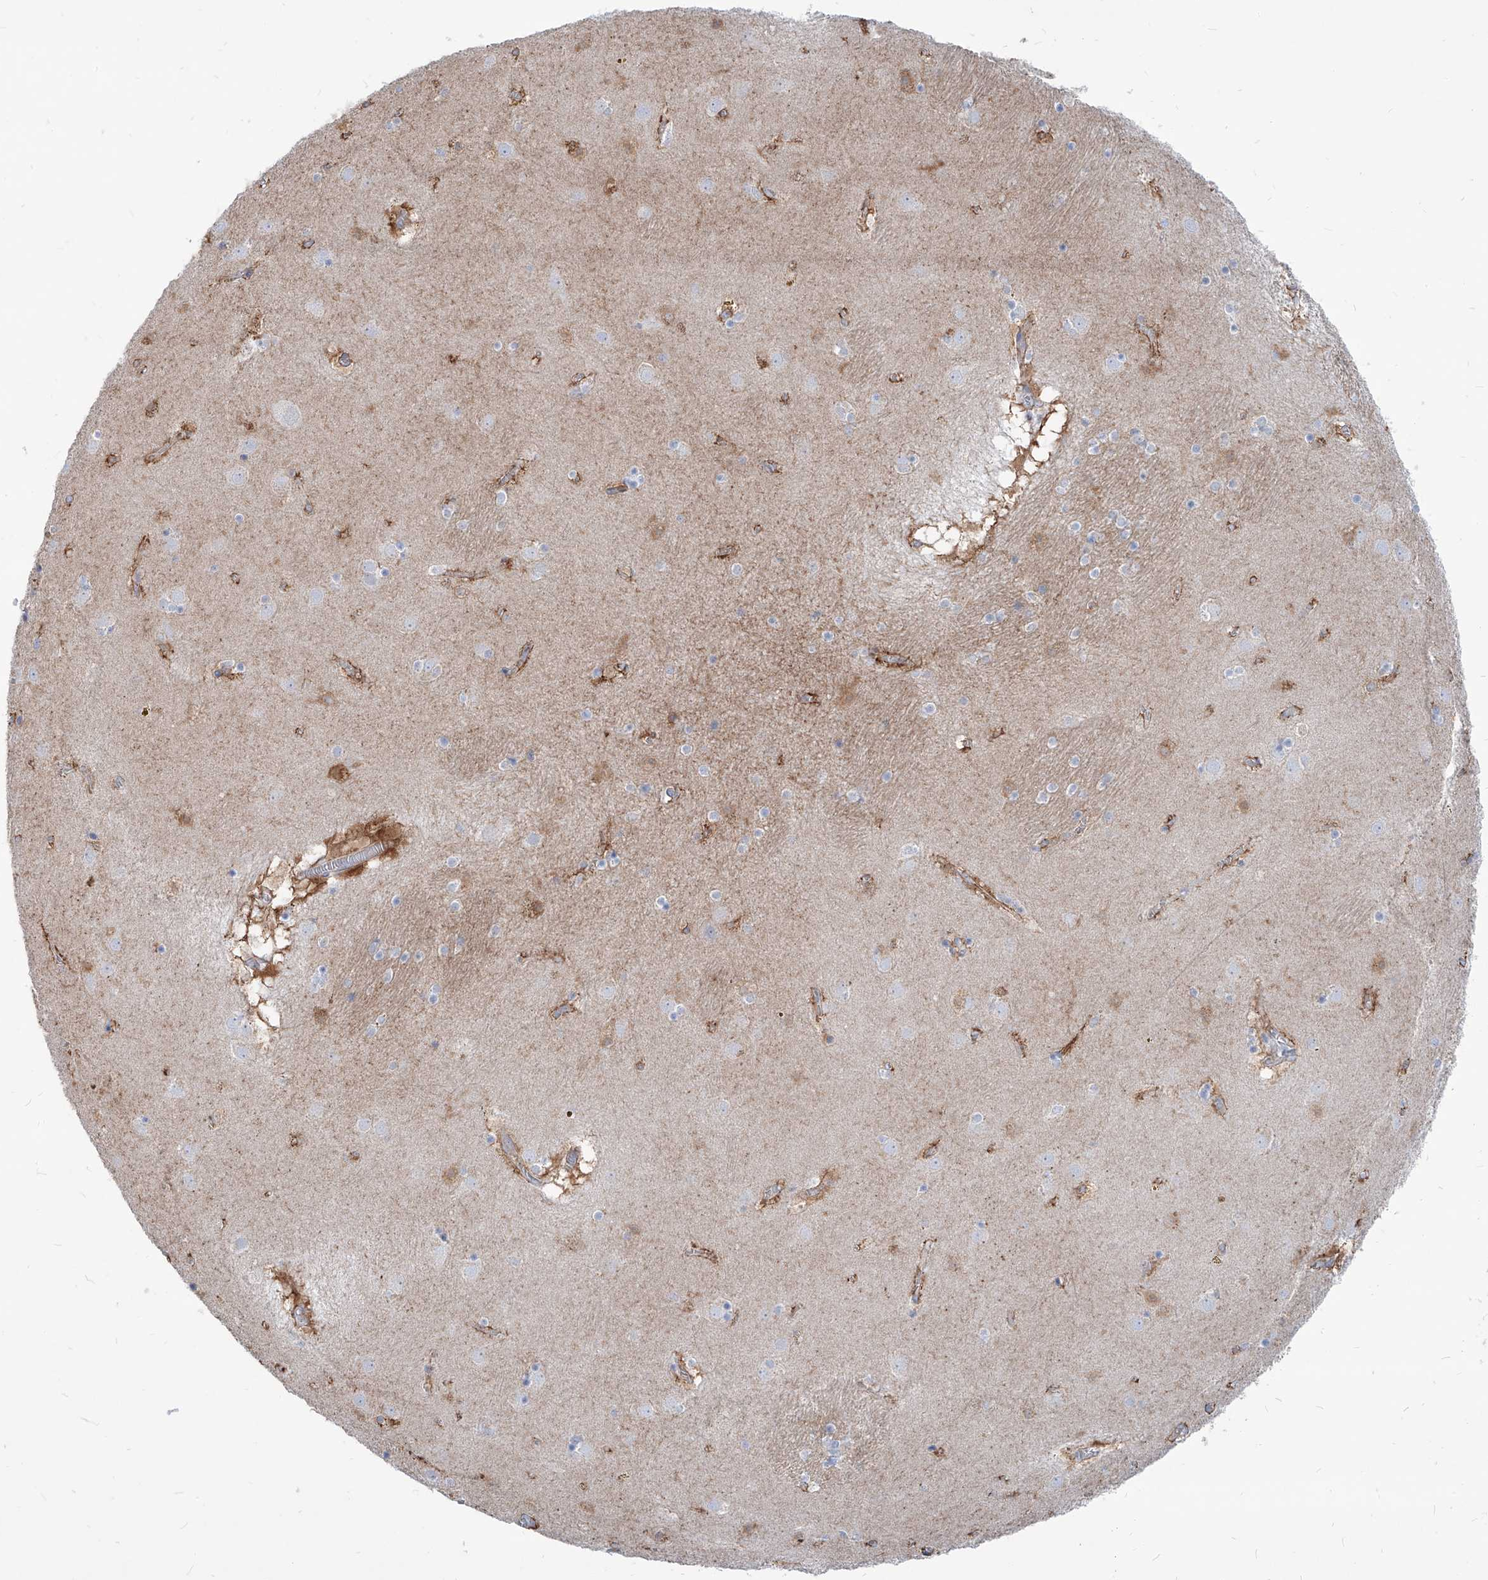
{"staining": {"intensity": "moderate", "quantity": "<25%", "location": "cytoplasmic/membranous"}, "tissue": "caudate", "cell_type": "Glial cells", "image_type": "normal", "snomed": [{"axis": "morphology", "description": "Normal tissue, NOS"}, {"axis": "topography", "description": "Lateral ventricle wall"}], "caption": "Immunohistochemical staining of unremarkable caudate shows moderate cytoplasmic/membranous protein positivity in approximately <25% of glial cells. (Stains: DAB in brown, nuclei in blue, Microscopy: brightfield microscopy at high magnification).", "gene": "AKAP10", "patient": {"sex": "male", "age": 70}}